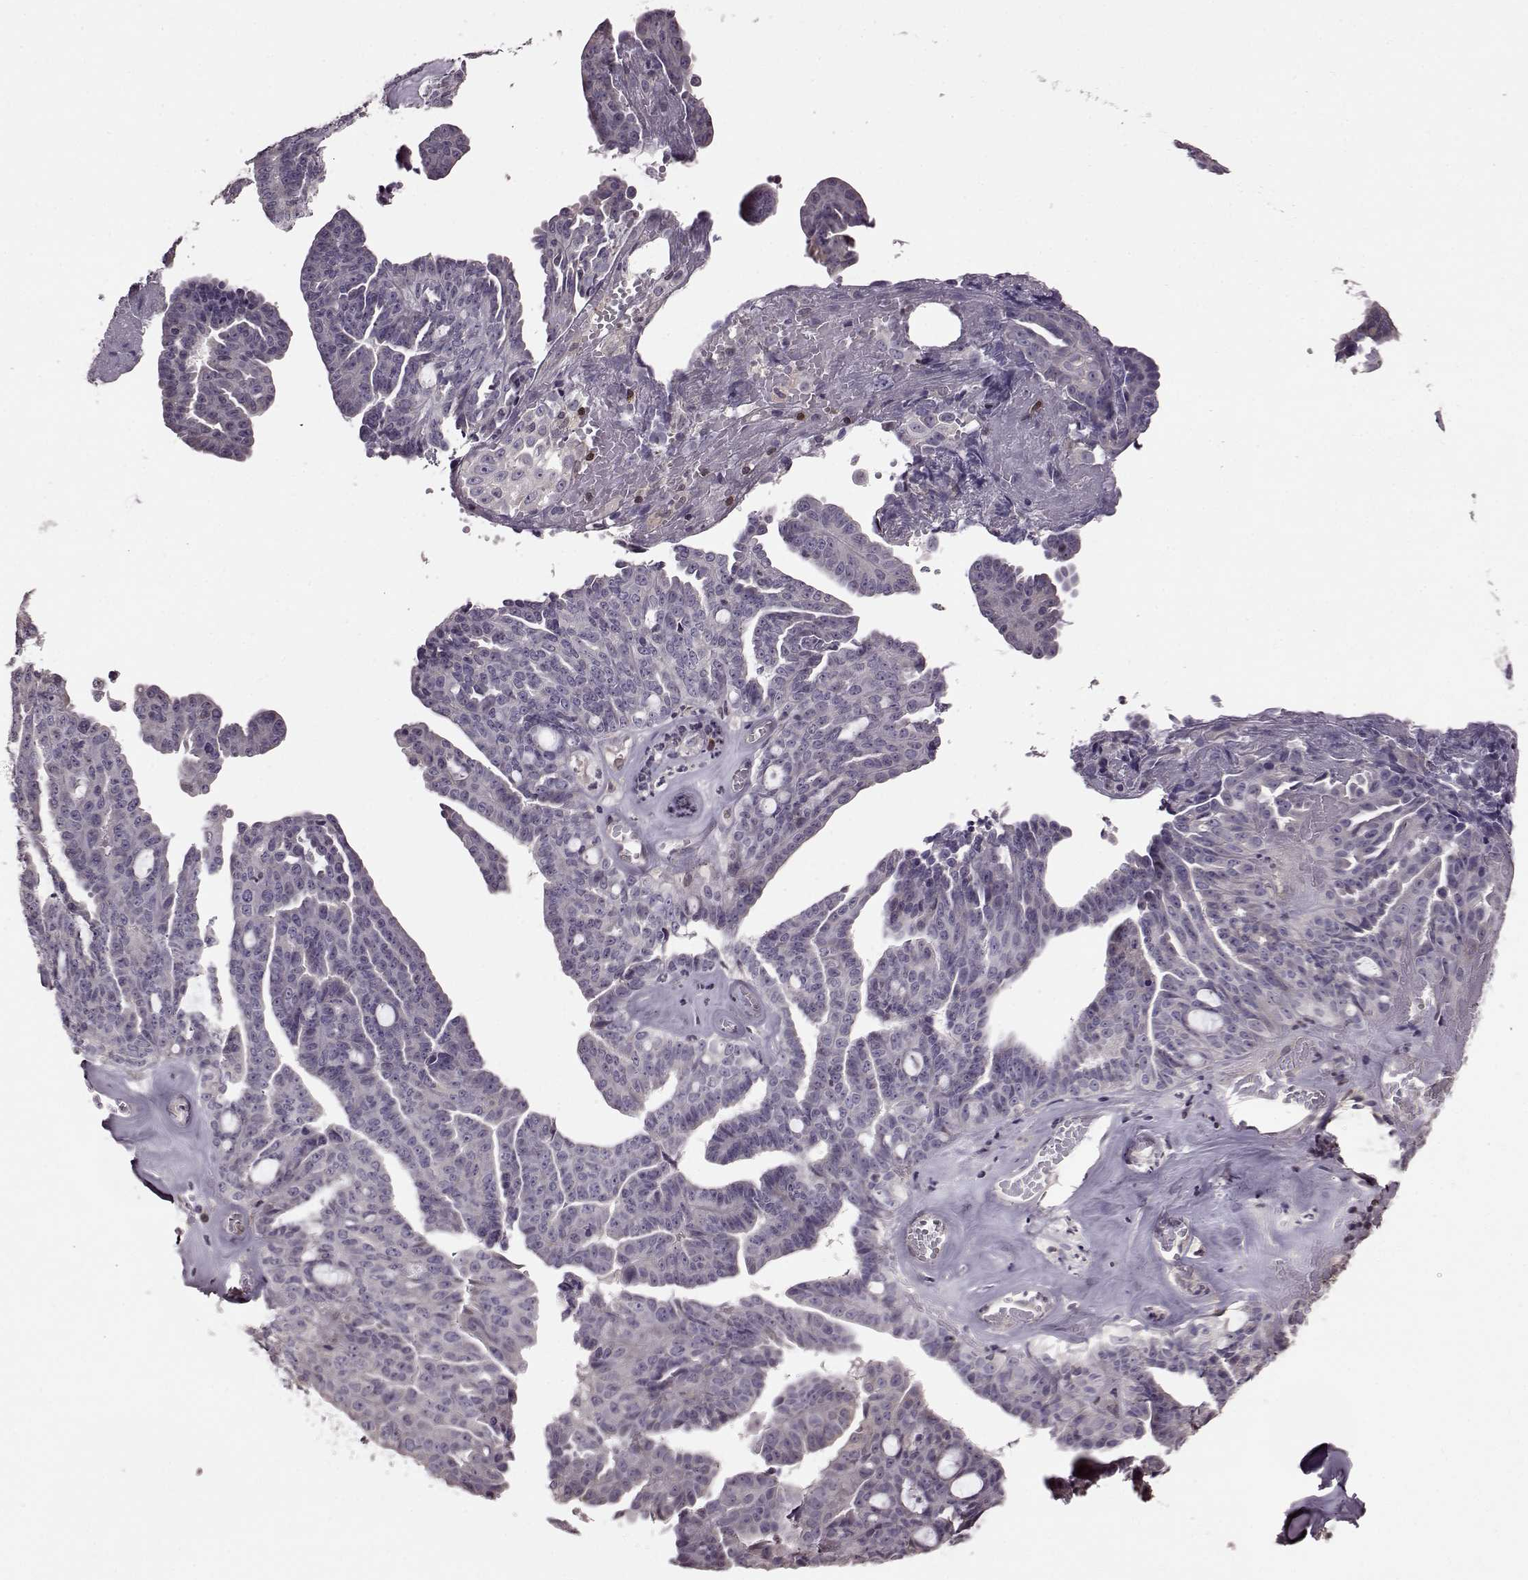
{"staining": {"intensity": "weak", "quantity": "<25%", "location": "cytoplasmic/membranous"}, "tissue": "ovarian cancer", "cell_type": "Tumor cells", "image_type": "cancer", "snomed": [{"axis": "morphology", "description": "Cystadenocarcinoma, serous, NOS"}, {"axis": "topography", "description": "Ovary"}], "caption": "Ovarian serous cystadenocarcinoma was stained to show a protein in brown. There is no significant positivity in tumor cells. (Stains: DAB (3,3'-diaminobenzidine) immunohistochemistry with hematoxylin counter stain, Microscopy: brightfield microscopy at high magnification).", "gene": "CDC42SE1", "patient": {"sex": "female", "age": 71}}